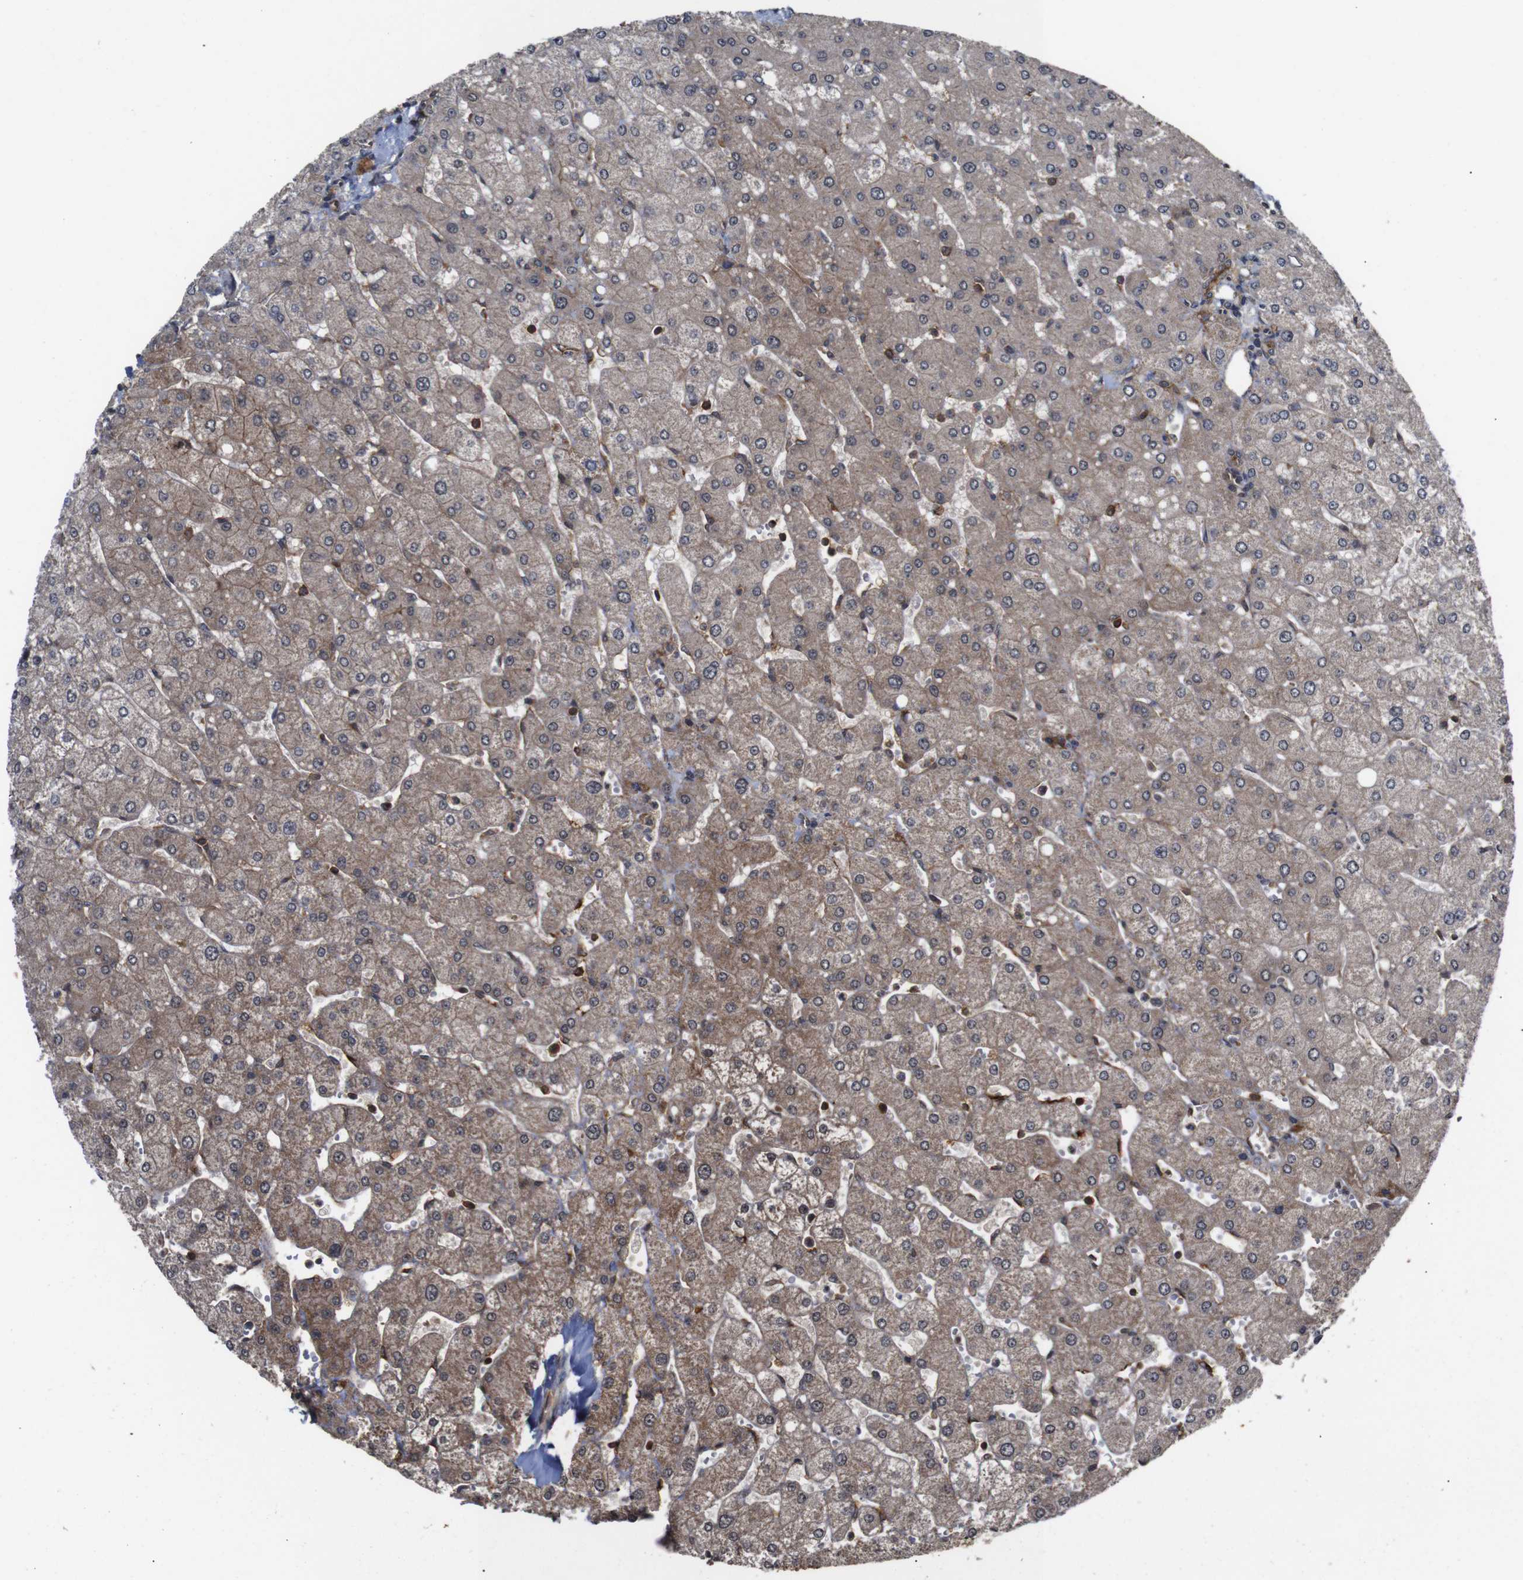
{"staining": {"intensity": "moderate", "quantity": ">75%", "location": "cytoplasmic/membranous"}, "tissue": "liver", "cell_type": "Cholangiocytes", "image_type": "normal", "snomed": [{"axis": "morphology", "description": "Normal tissue, NOS"}, {"axis": "topography", "description": "Liver"}], "caption": "Immunohistochemical staining of benign liver demonstrates moderate cytoplasmic/membranous protein staining in approximately >75% of cholangiocytes. Ihc stains the protein of interest in brown and the nuclei are stained blue.", "gene": "NANOS1", "patient": {"sex": "male", "age": 55}}